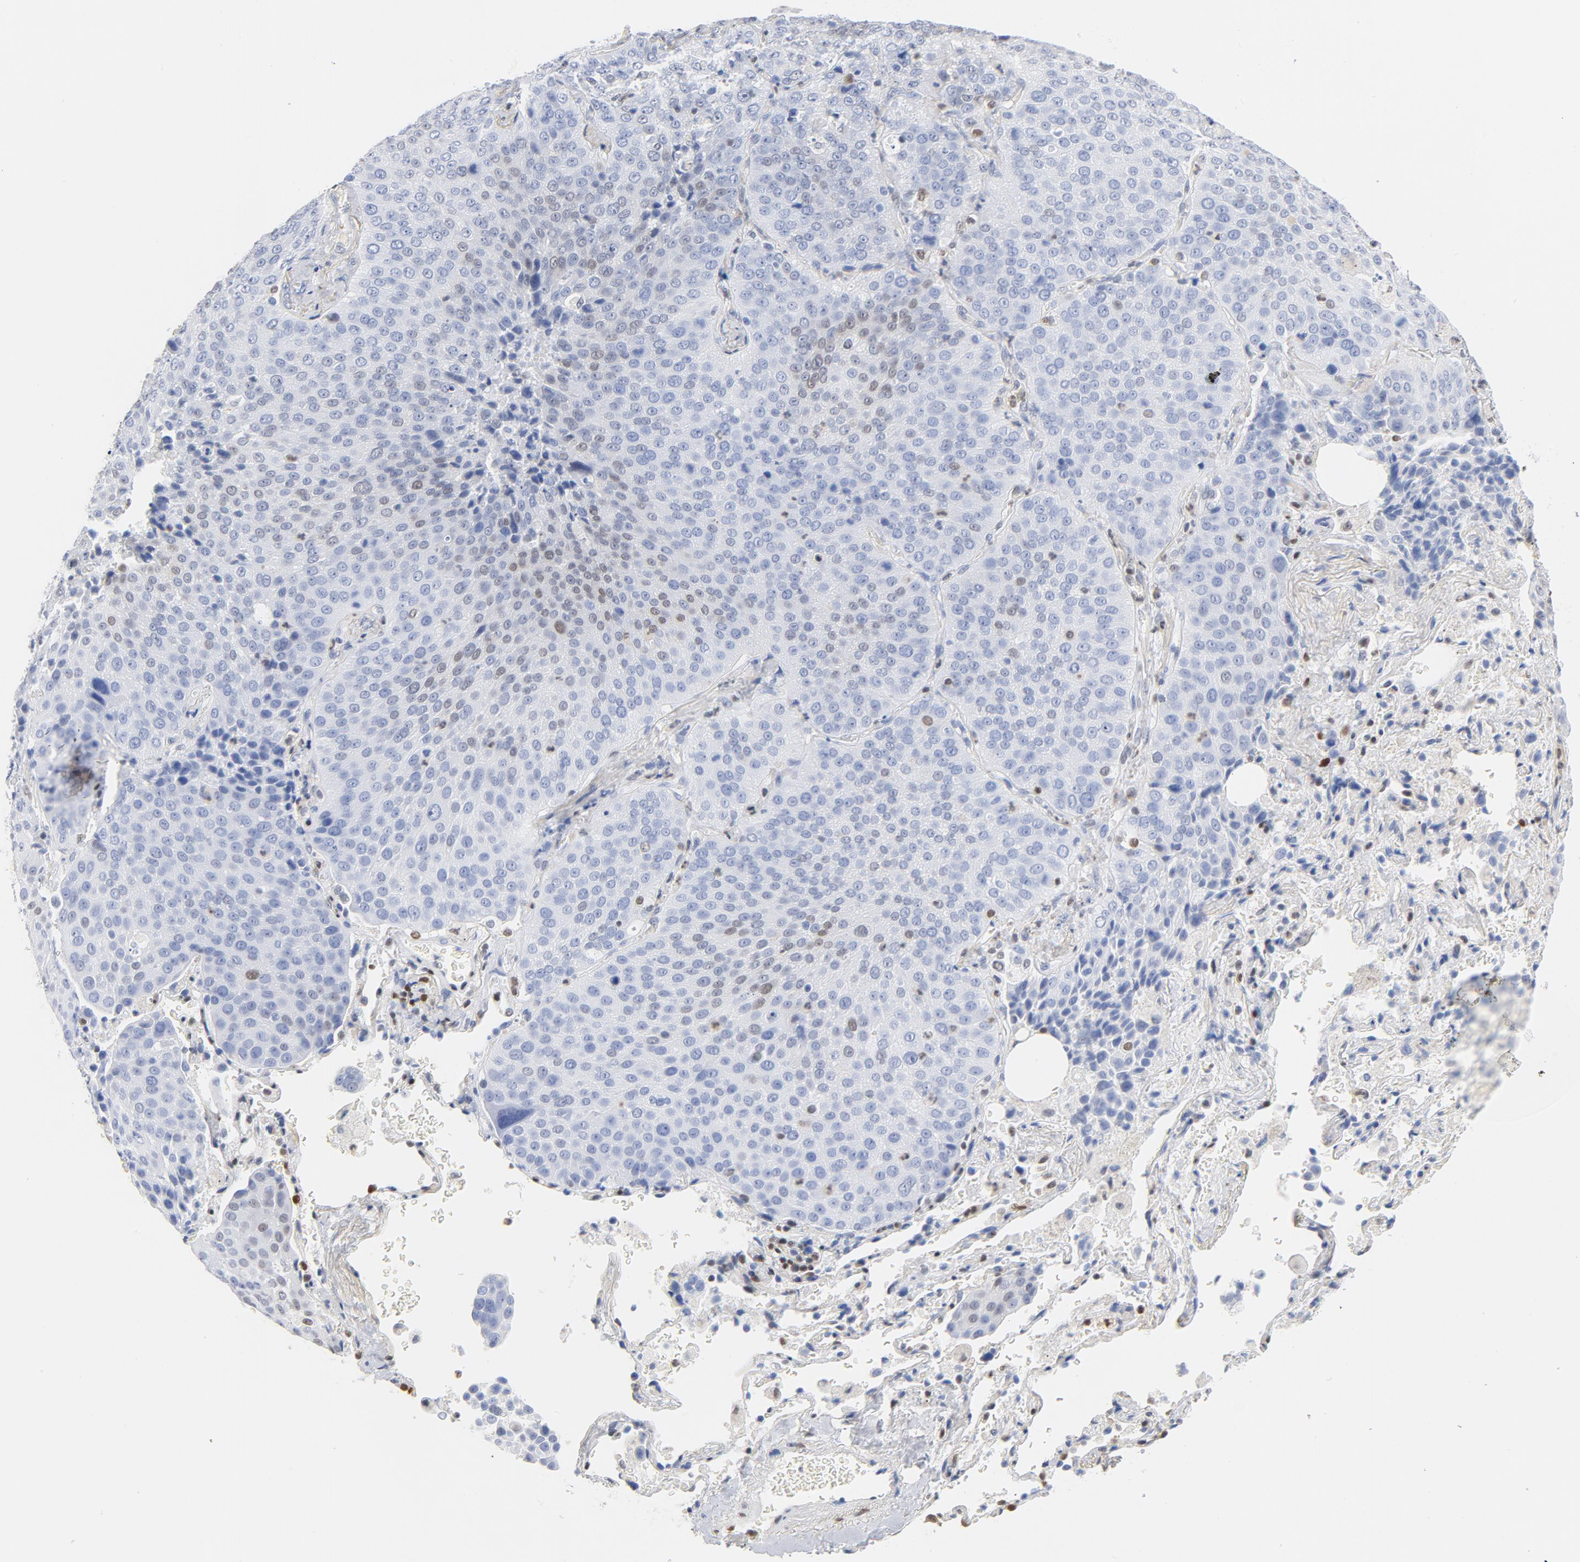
{"staining": {"intensity": "negative", "quantity": "none", "location": "none"}, "tissue": "lung cancer", "cell_type": "Tumor cells", "image_type": "cancer", "snomed": [{"axis": "morphology", "description": "Squamous cell carcinoma, NOS"}, {"axis": "topography", "description": "Lung"}], "caption": "Tumor cells are negative for brown protein staining in lung cancer (squamous cell carcinoma).", "gene": "CDKN1B", "patient": {"sex": "male", "age": 54}}